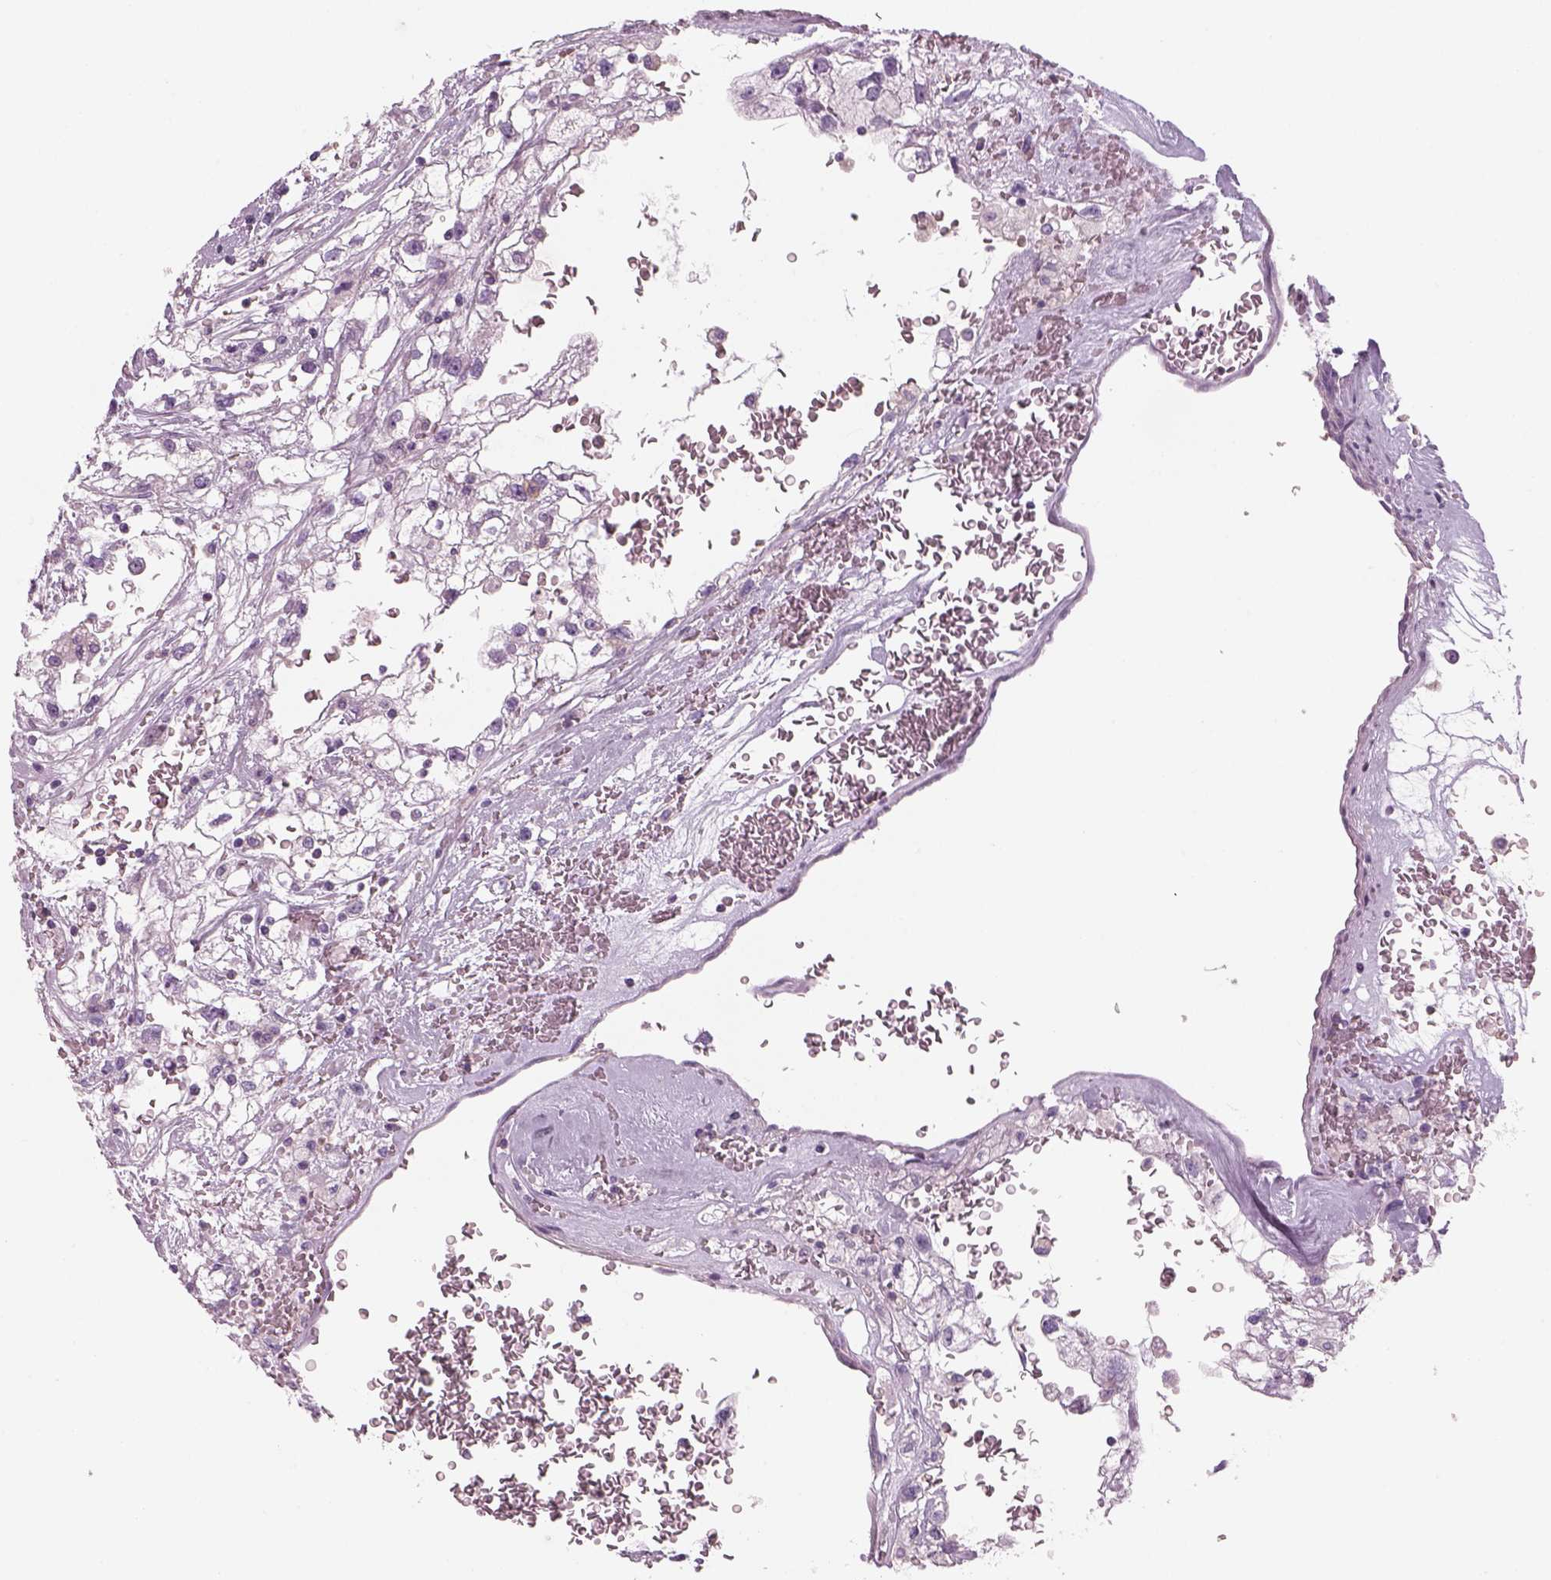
{"staining": {"intensity": "negative", "quantity": "none", "location": "none"}, "tissue": "renal cancer", "cell_type": "Tumor cells", "image_type": "cancer", "snomed": [{"axis": "morphology", "description": "Adenocarcinoma, NOS"}, {"axis": "topography", "description": "Kidney"}], "caption": "The micrograph demonstrates no staining of tumor cells in adenocarcinoma (renal).", "gene": "SLC1A7", "patient": {"sex": "male", "age": 59}}